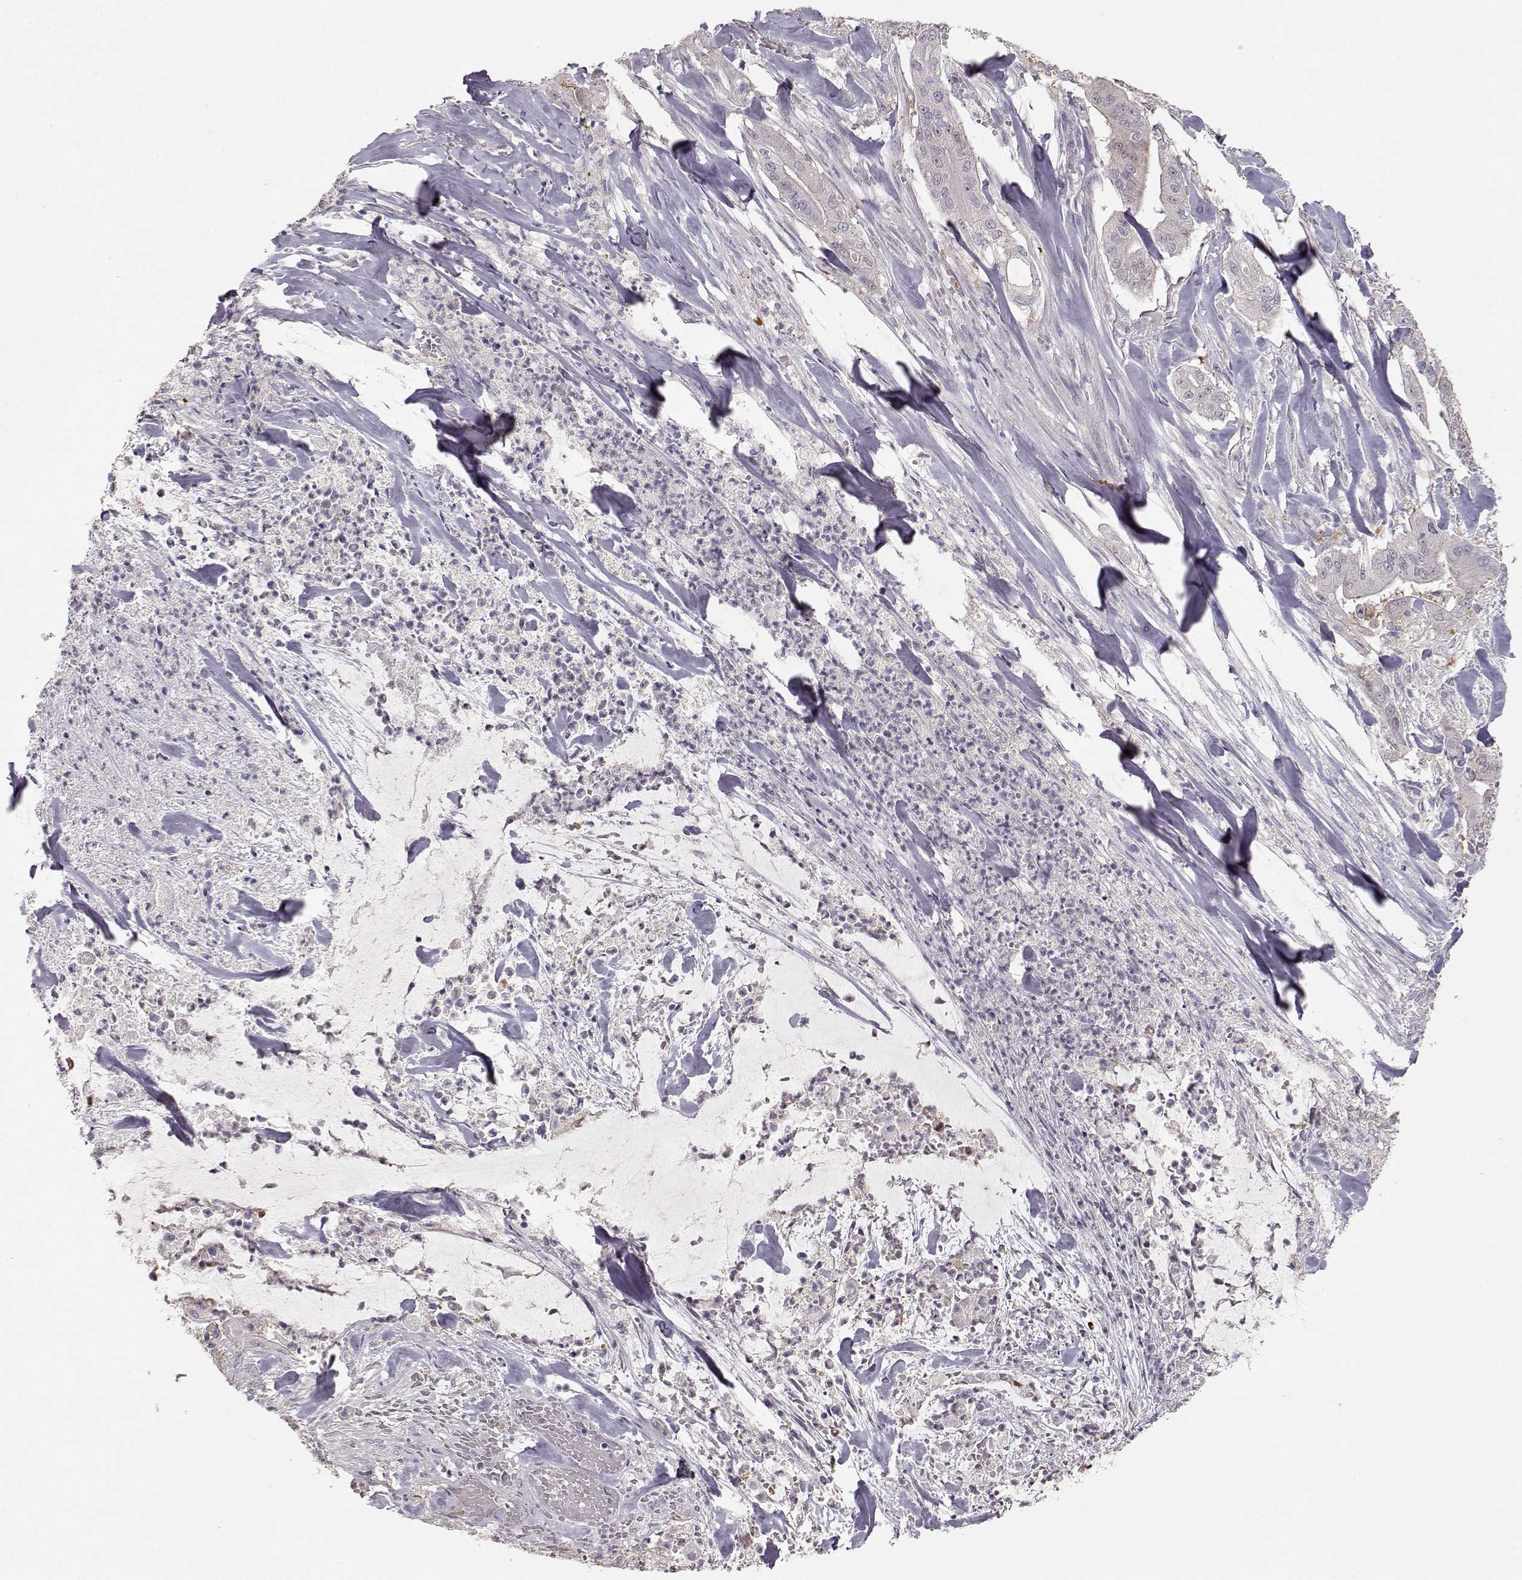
{"staining": {"intensity": "negative", "quantity": "none", "location": "none"}, "tissue": "pancreatic cancer", "cell_type": "Tumor cells", "image_type": "cancer", "snomed": [{"axis": "morphology", "description": "Normal tissue, NOS"}, {"axis": "morphology", "description": "Inflammation, NOS"}, {"axis": "morphology", "description": "Adenocarcinoma, NOS"}, {"axis": "topography", "description": "Pancreas"}], "caption": "Human adenocarcinoma (pancreatic) stained for a protein using immunohistochemistry (IHC) demonstrates no expression in tumor cells.", "gene": "ARHGAP8", "patient": {"sex": "male", "age": 57}}